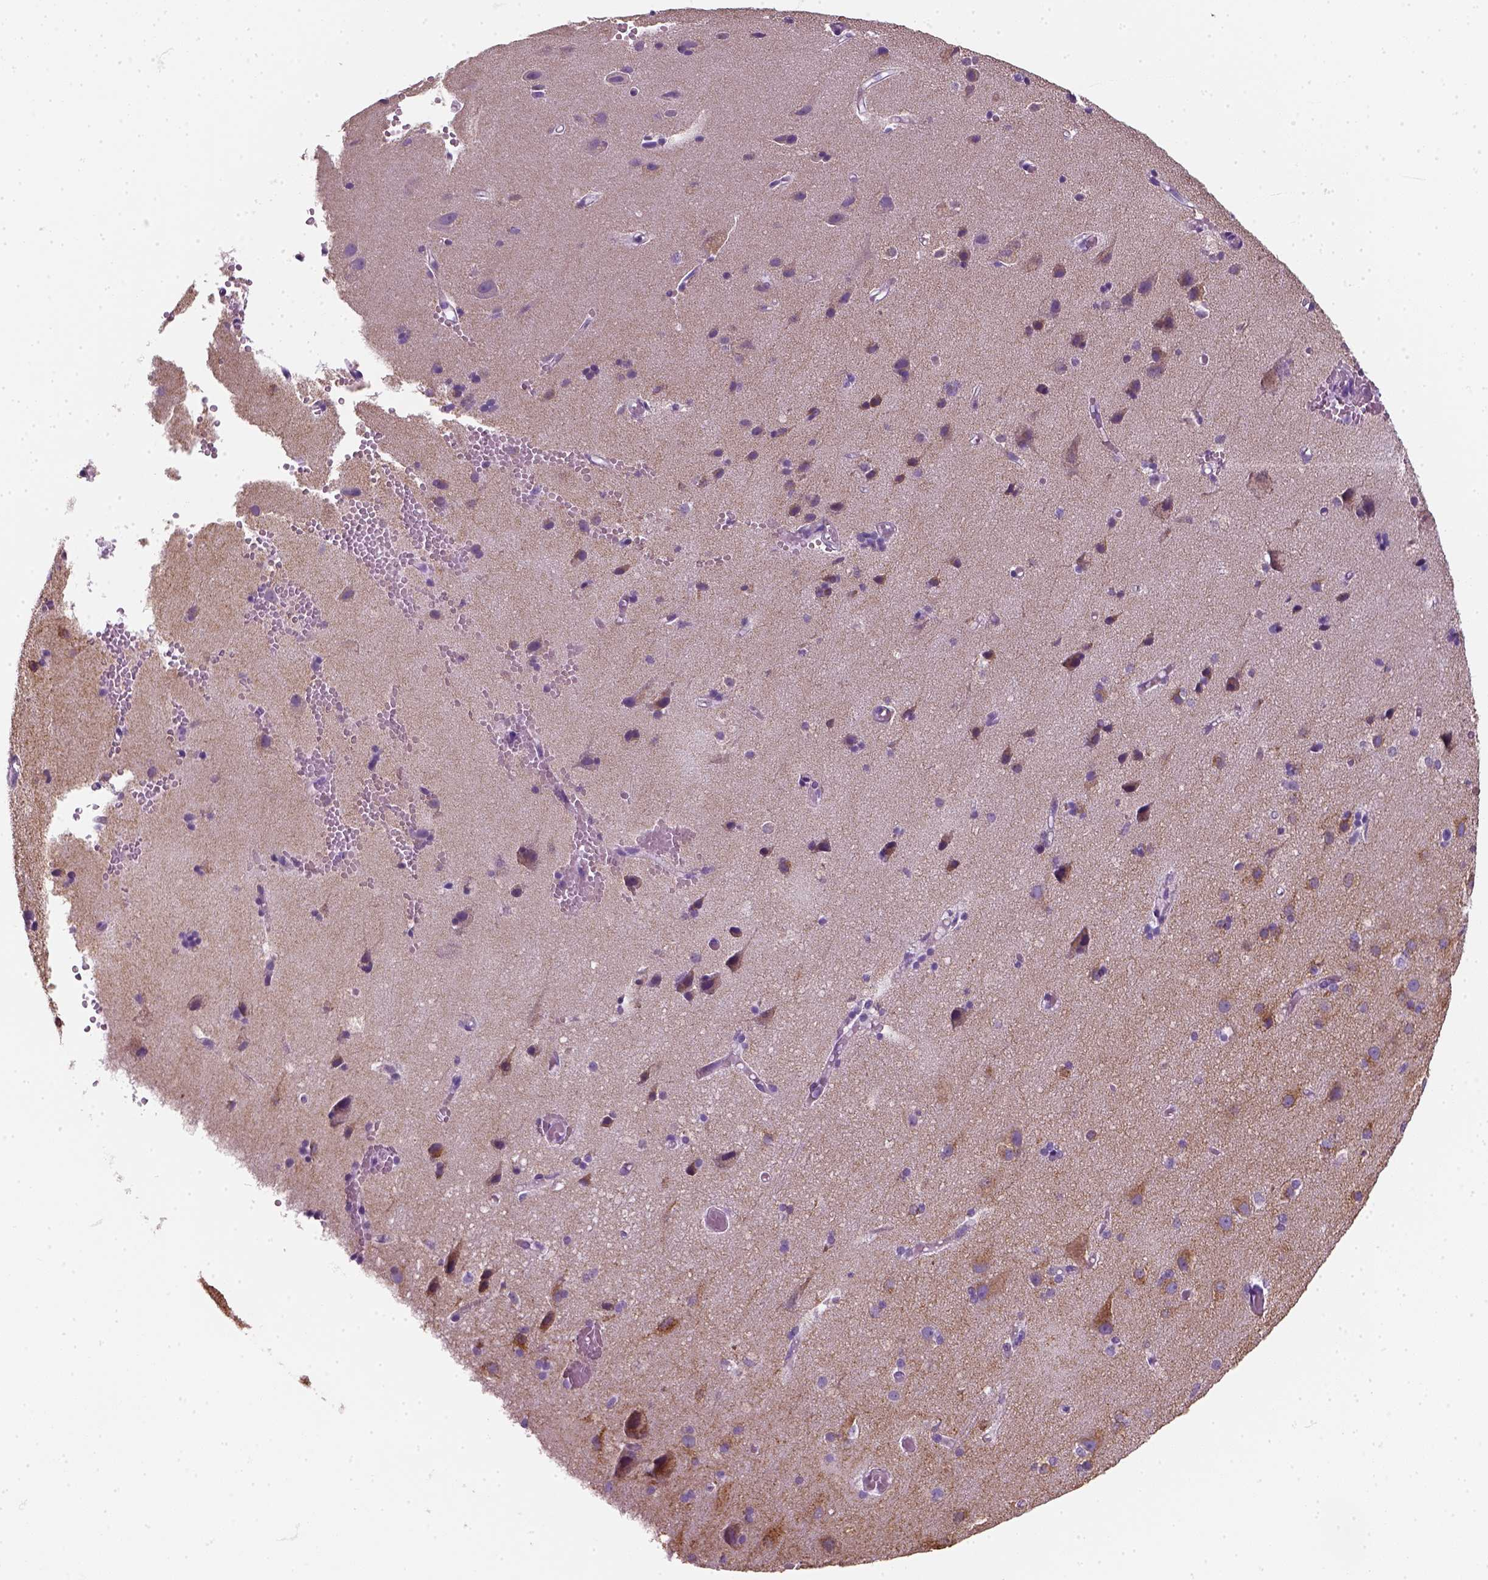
{"staining": {"intensity": "negative", "quantity": "none", "location": "none"}, "tissue": "cerebral cortex", "cell_type": "Endothelial cells", "image_type": "normal", "snomed": [{"axis": "morphology", "description": "Normal tissue, NOS"}, {"axis": "morphology", "description": "Glioma, malignant, High grade"}, {"axis": "topography", "description": "Cerebral cortex"}], "caption": "This image is of normal cerebral cortex stained with immunohistochemistry (IHC) to label a protein in brown with the nuclei are counter-stained blue. There is no staining in endothelial cells. (DAB immunohistochemistry (IHC) visualized using brightfield microscopy, high magnification).", "gene": "SLC12A5", "patient": {"sex": "male", "age": 71}}